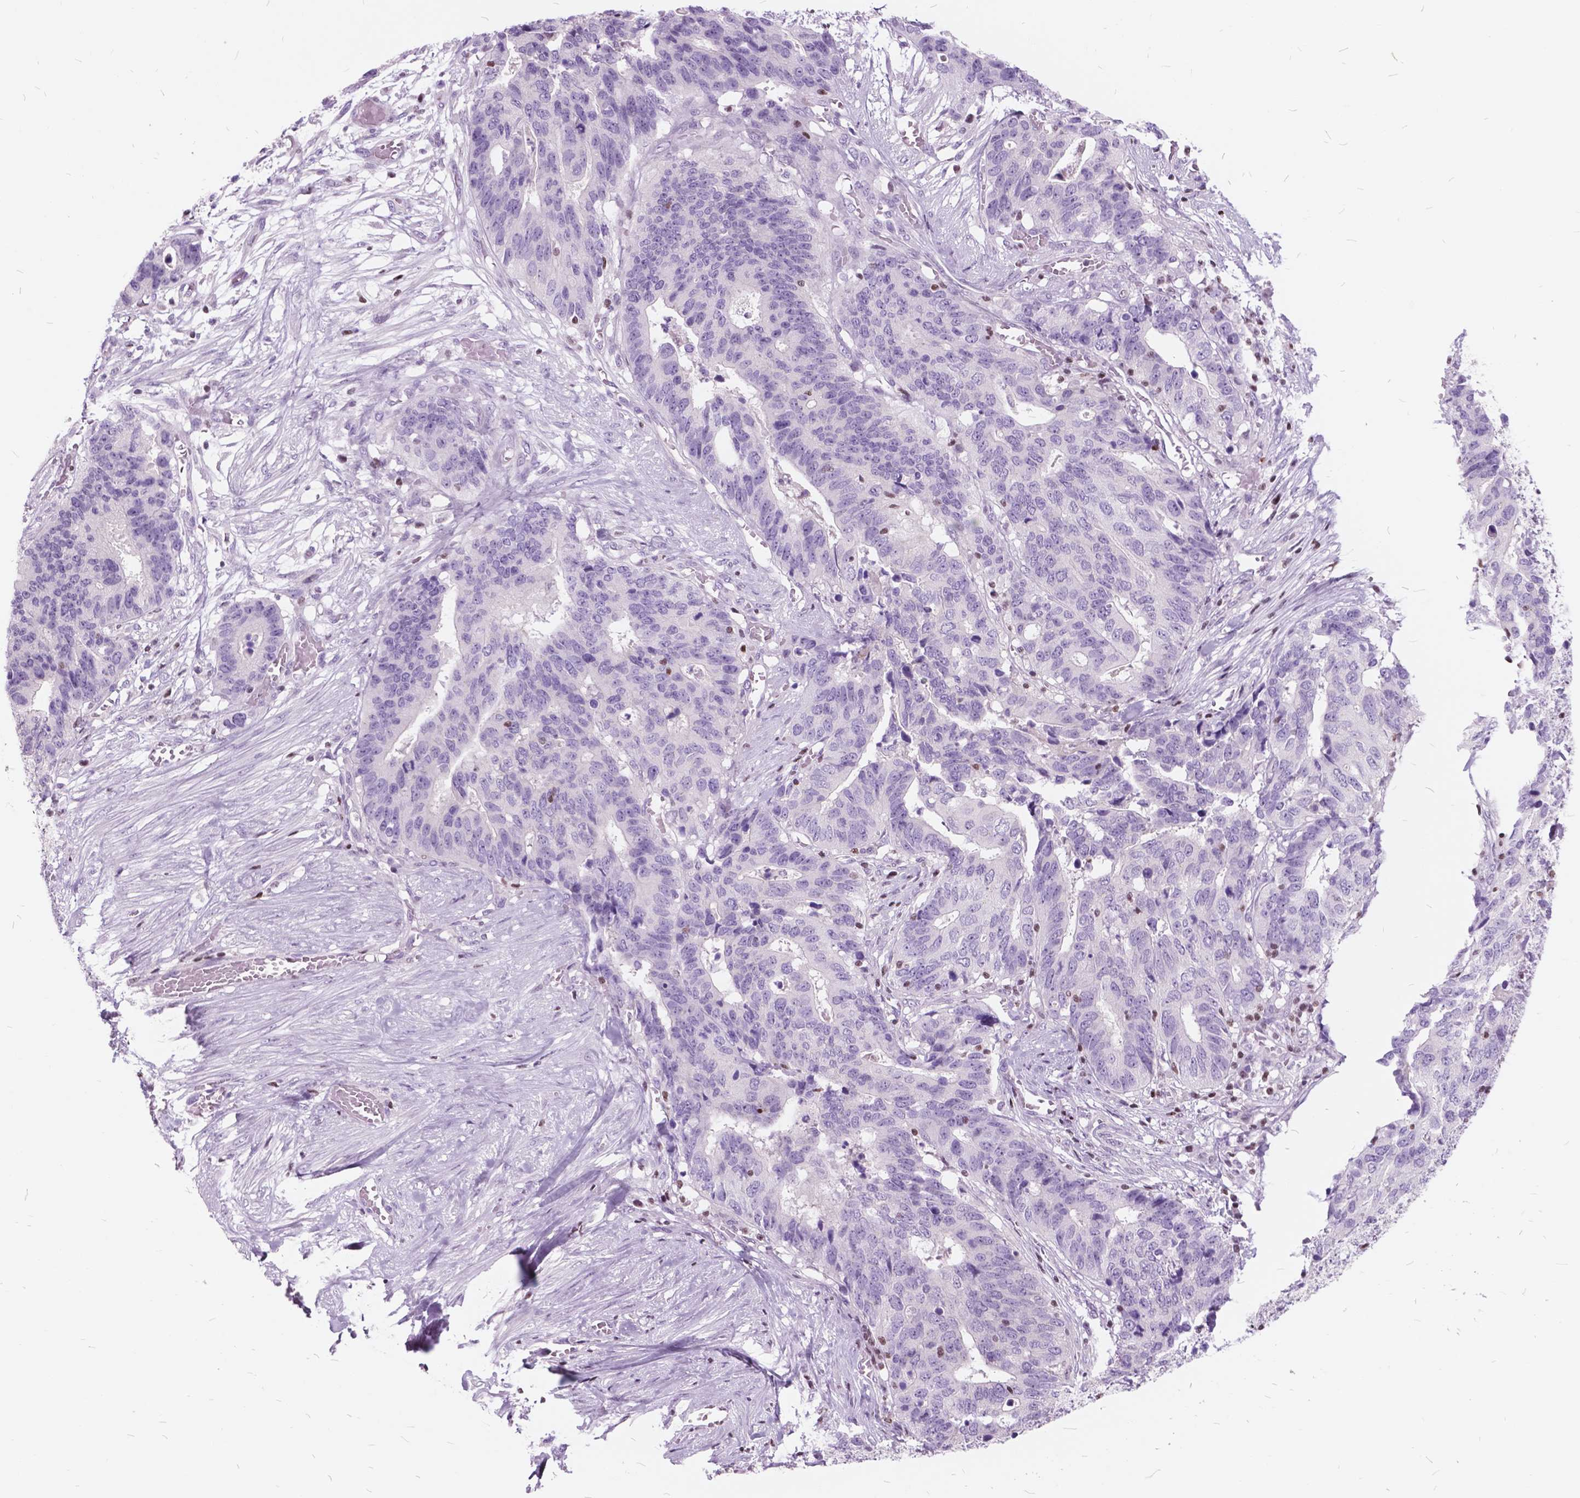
{"staining": {"intensity": "negative", "quantity": "none", "location": "none"}, "tissue": "stomach cancer", "cell_type": "Tumor cells", "image_type": "cancer", "snomed": [{"axis": "morphology", "description": "Adenocarcinoma, NOS"}, {"axis": "topography", "description": "Stomach, upper"}], "caption": "Immunohistochemistry of stomach cancer reveals no staining in tumor cells.", "gene": "SP140", "patient": {"sex": "female", "age": 67}}